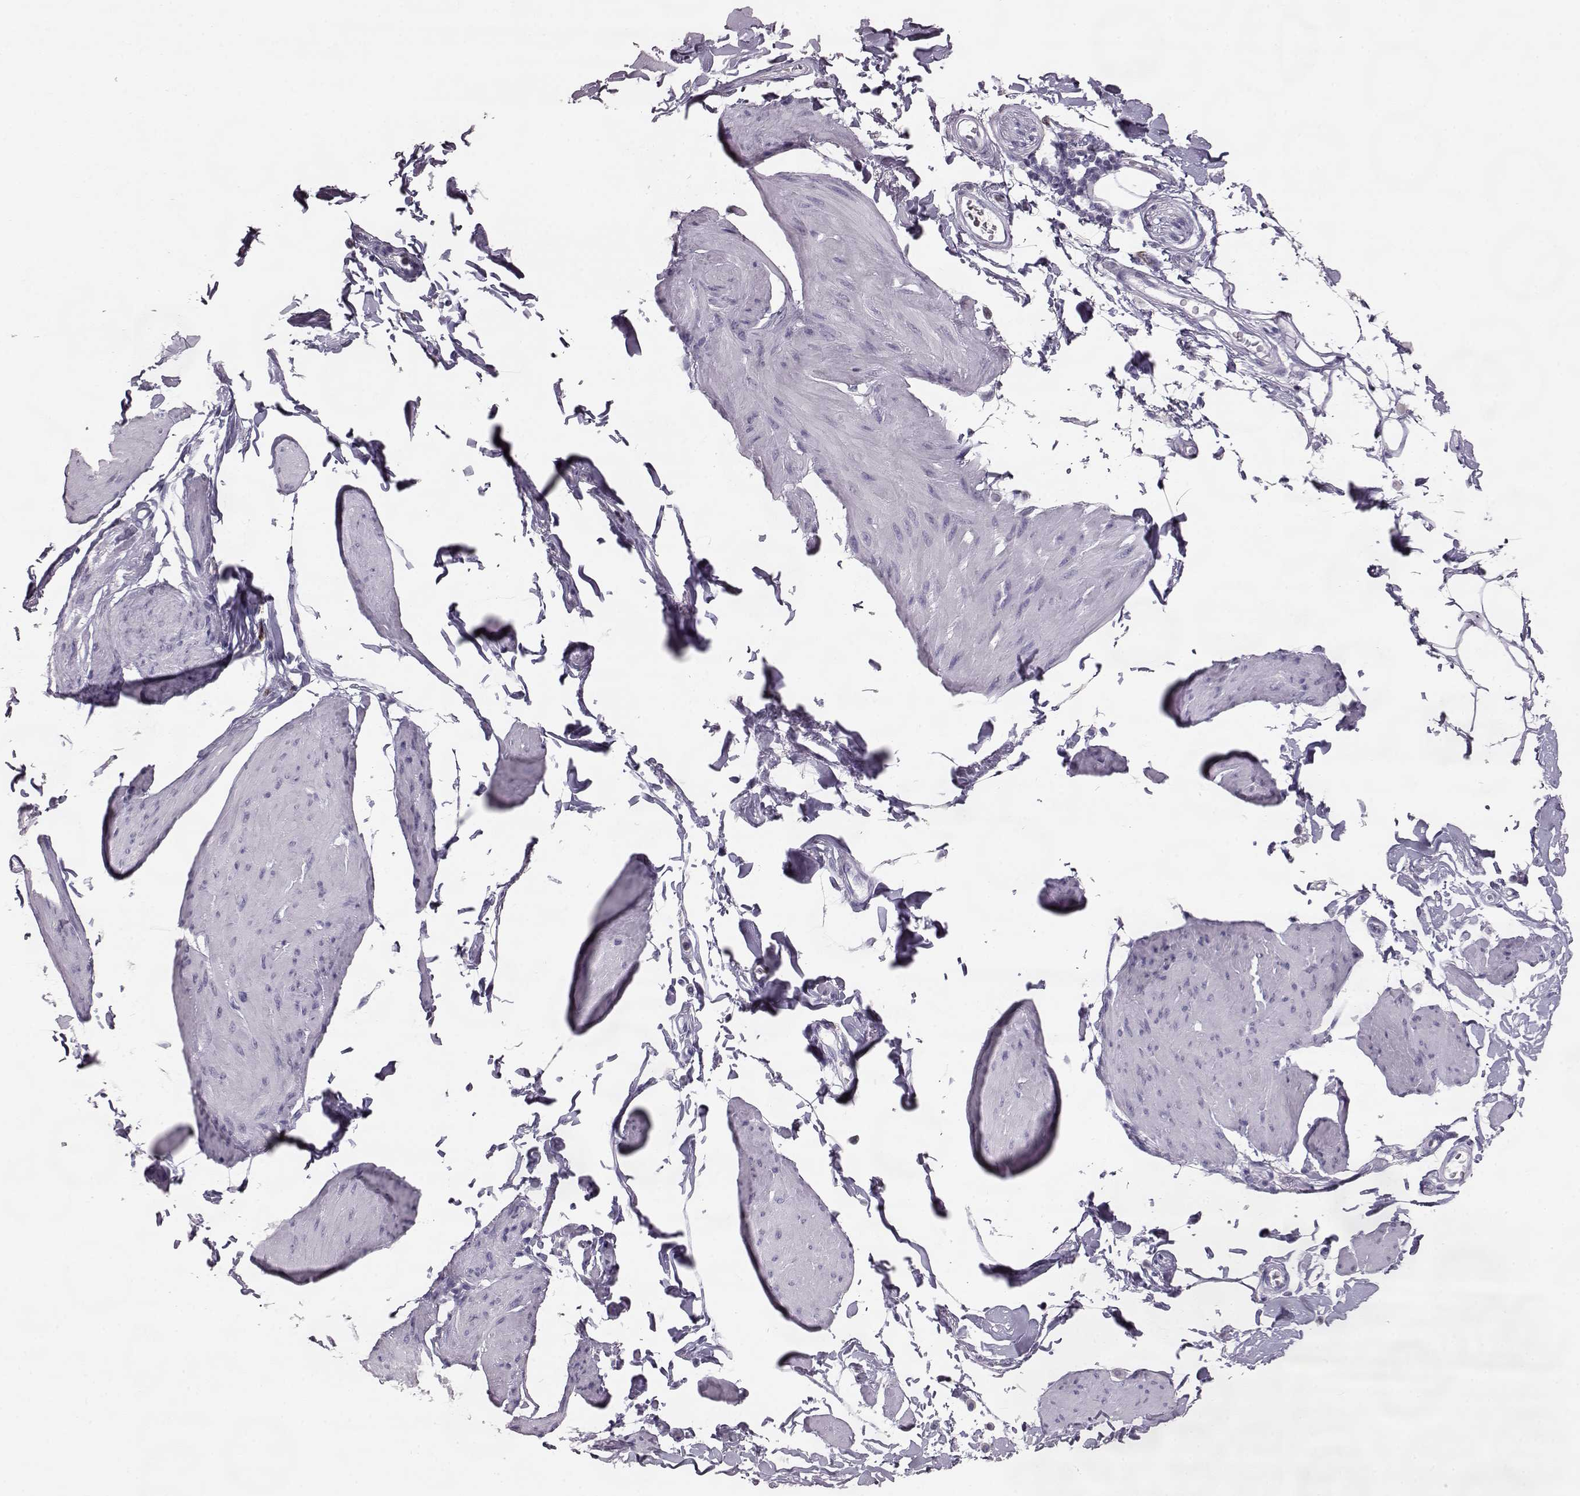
{"staining": {"intensity": "negative", "quantity": "none", "location": "none"}, "tissue": "smooth muscle", "cell_type": "Smooth muscle cells", "image_type": "normal", "snomed": [{"axis": "morphology", "description": "Normal tissue, NOS"}, {"axis": "topography", "description": "Adipose tissue"}, {"axis": "topography", "description": "Smooth muscle"}, {"axis": "topography", "description": "Peripheral nerve tissue"}], "caption": "Smooth muscle was stained to show a protein in brown. There is no significant expression in smooth muscle cells. Nuclei are stained in blue.", "gene": "ELOVL5", "patient": {"sex": "male", "age": 83}}